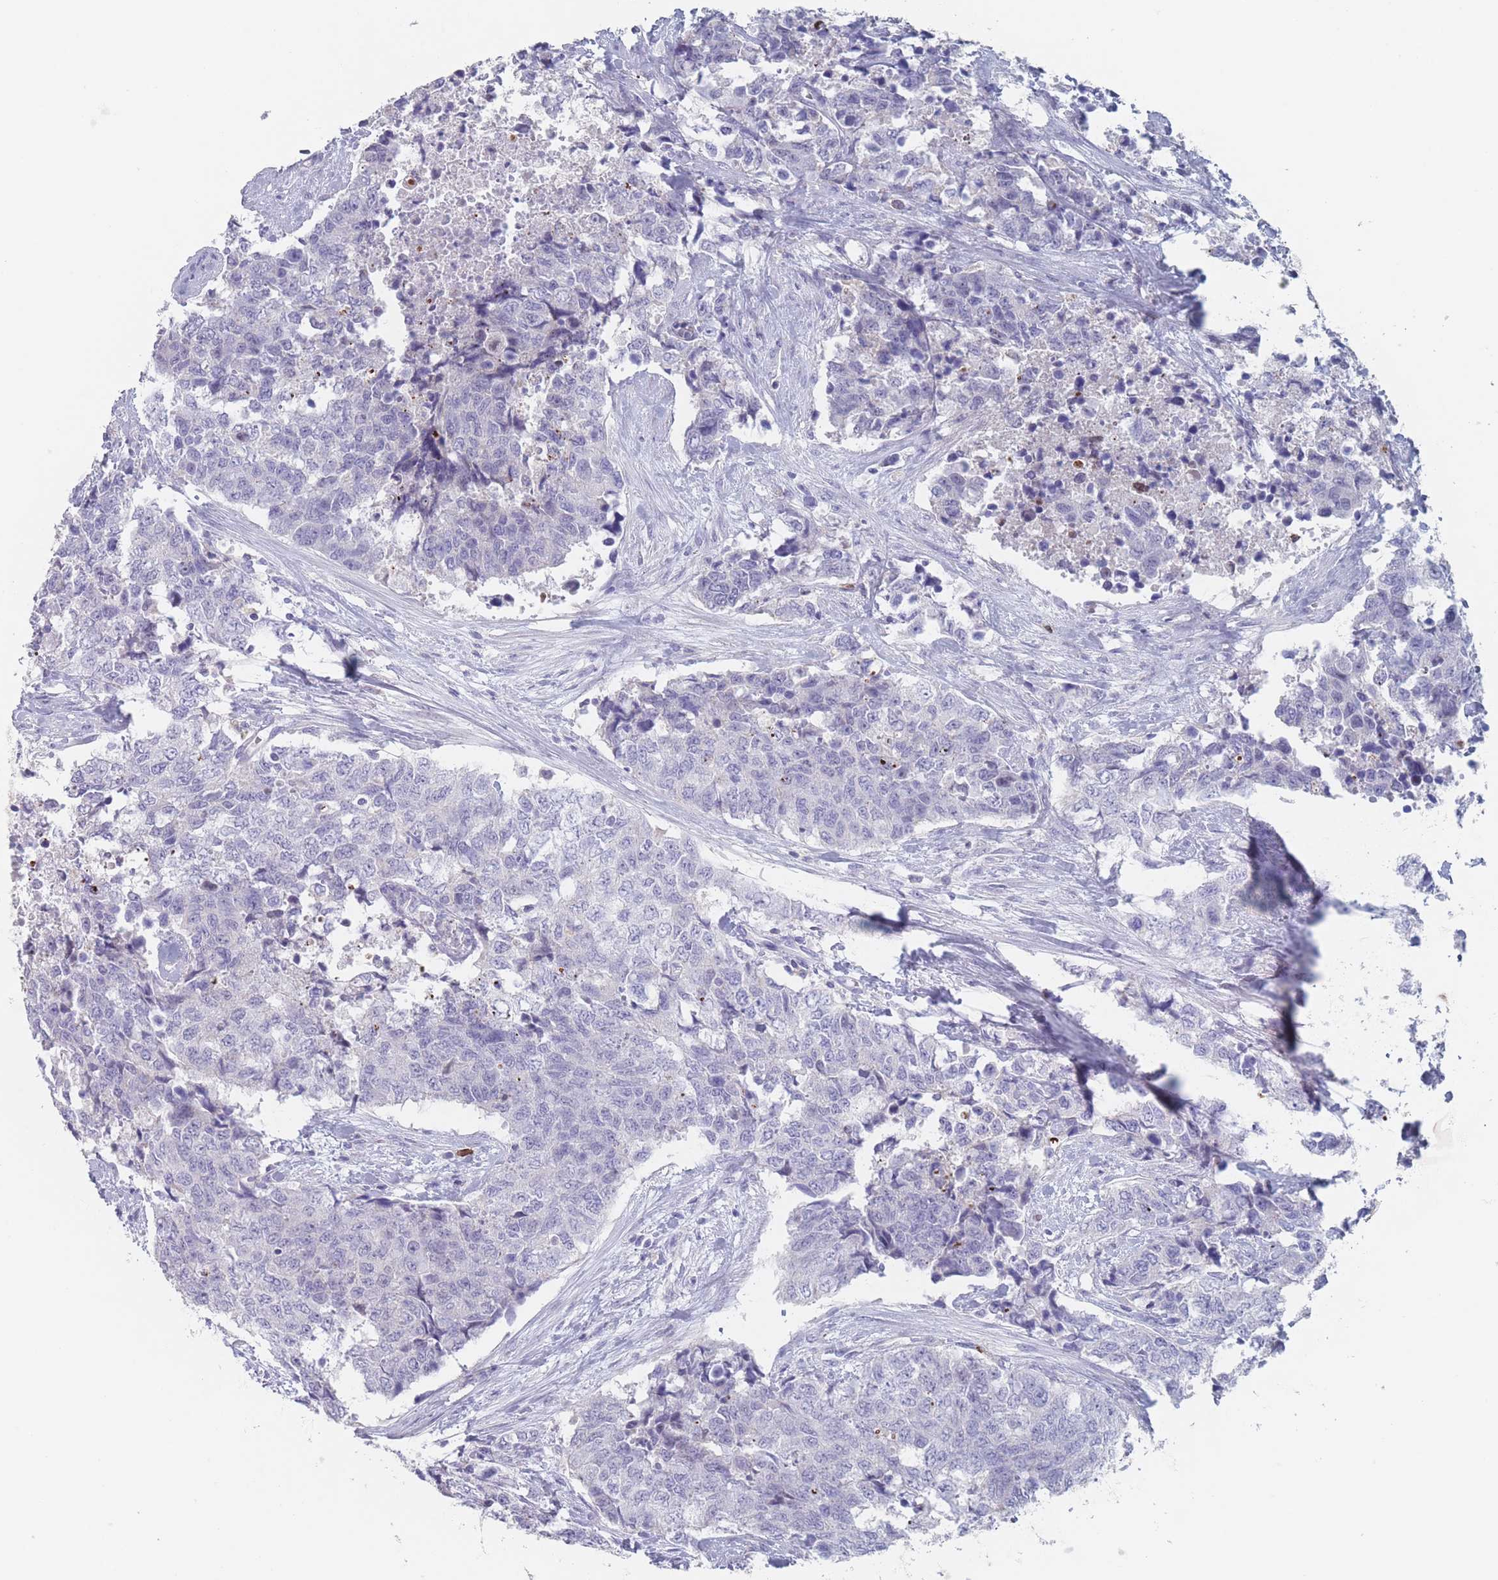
{"staining": {"intensity": "negative", "quantity": "none", "location": "none"}, "tissue": "urothelial cancer", "cell_type": "Tumor cells", "image_type": "cancer", "snomed": [{"axis": "morphology", "description": "Urothelial carcinoma, High grade"}, {"axis": "topography", "description": "Urinary bladder"}], "caption": "Image shows no significant protein positivity in tumor cells of urothelial cancer.", "gene": "ATP1A3", "patient": {"sex": "female", "age": 78}}